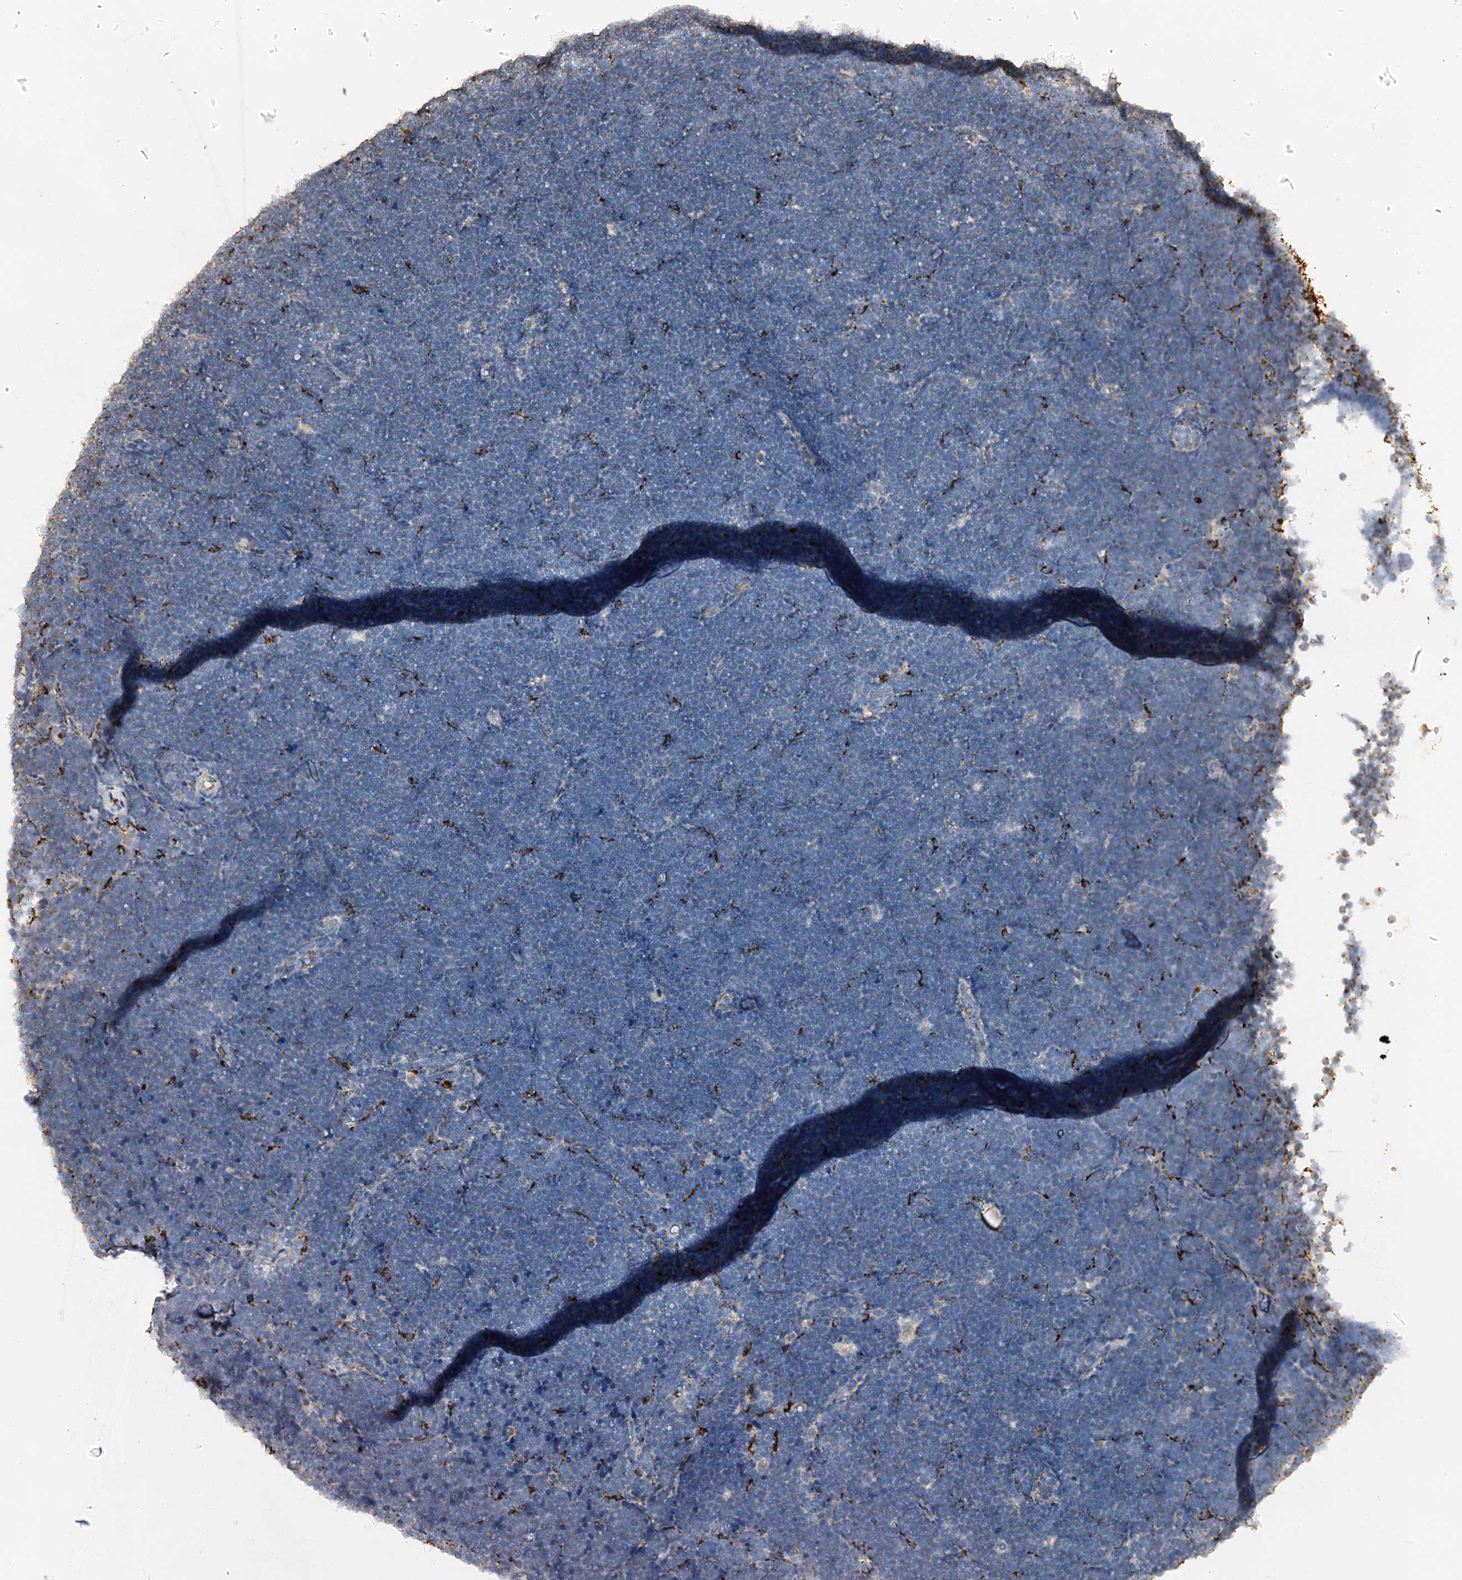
{"staining": {"intensity": "negative", "quantity": "none", "location": "none"}, "tissue": "lymphoma", "cell_type": "Tumor cells", "image_type": "cancer", "snomed": [{"axis": "morphology", "description": "Malignant lymphoma, non-Hodgkin's type, High grade"}, {"axis": "topography", "description": "Lymph node"}], "caption": "This is a photomicrograph of immunohistochemistry staining of malignant lymphoma, non-Hodgkin's type (high-grade), which shows no expression in tumor cells. Nuclei are stained in blue.", "gene": "MAOB", "patient": {"sex": "male", "age": 13}}